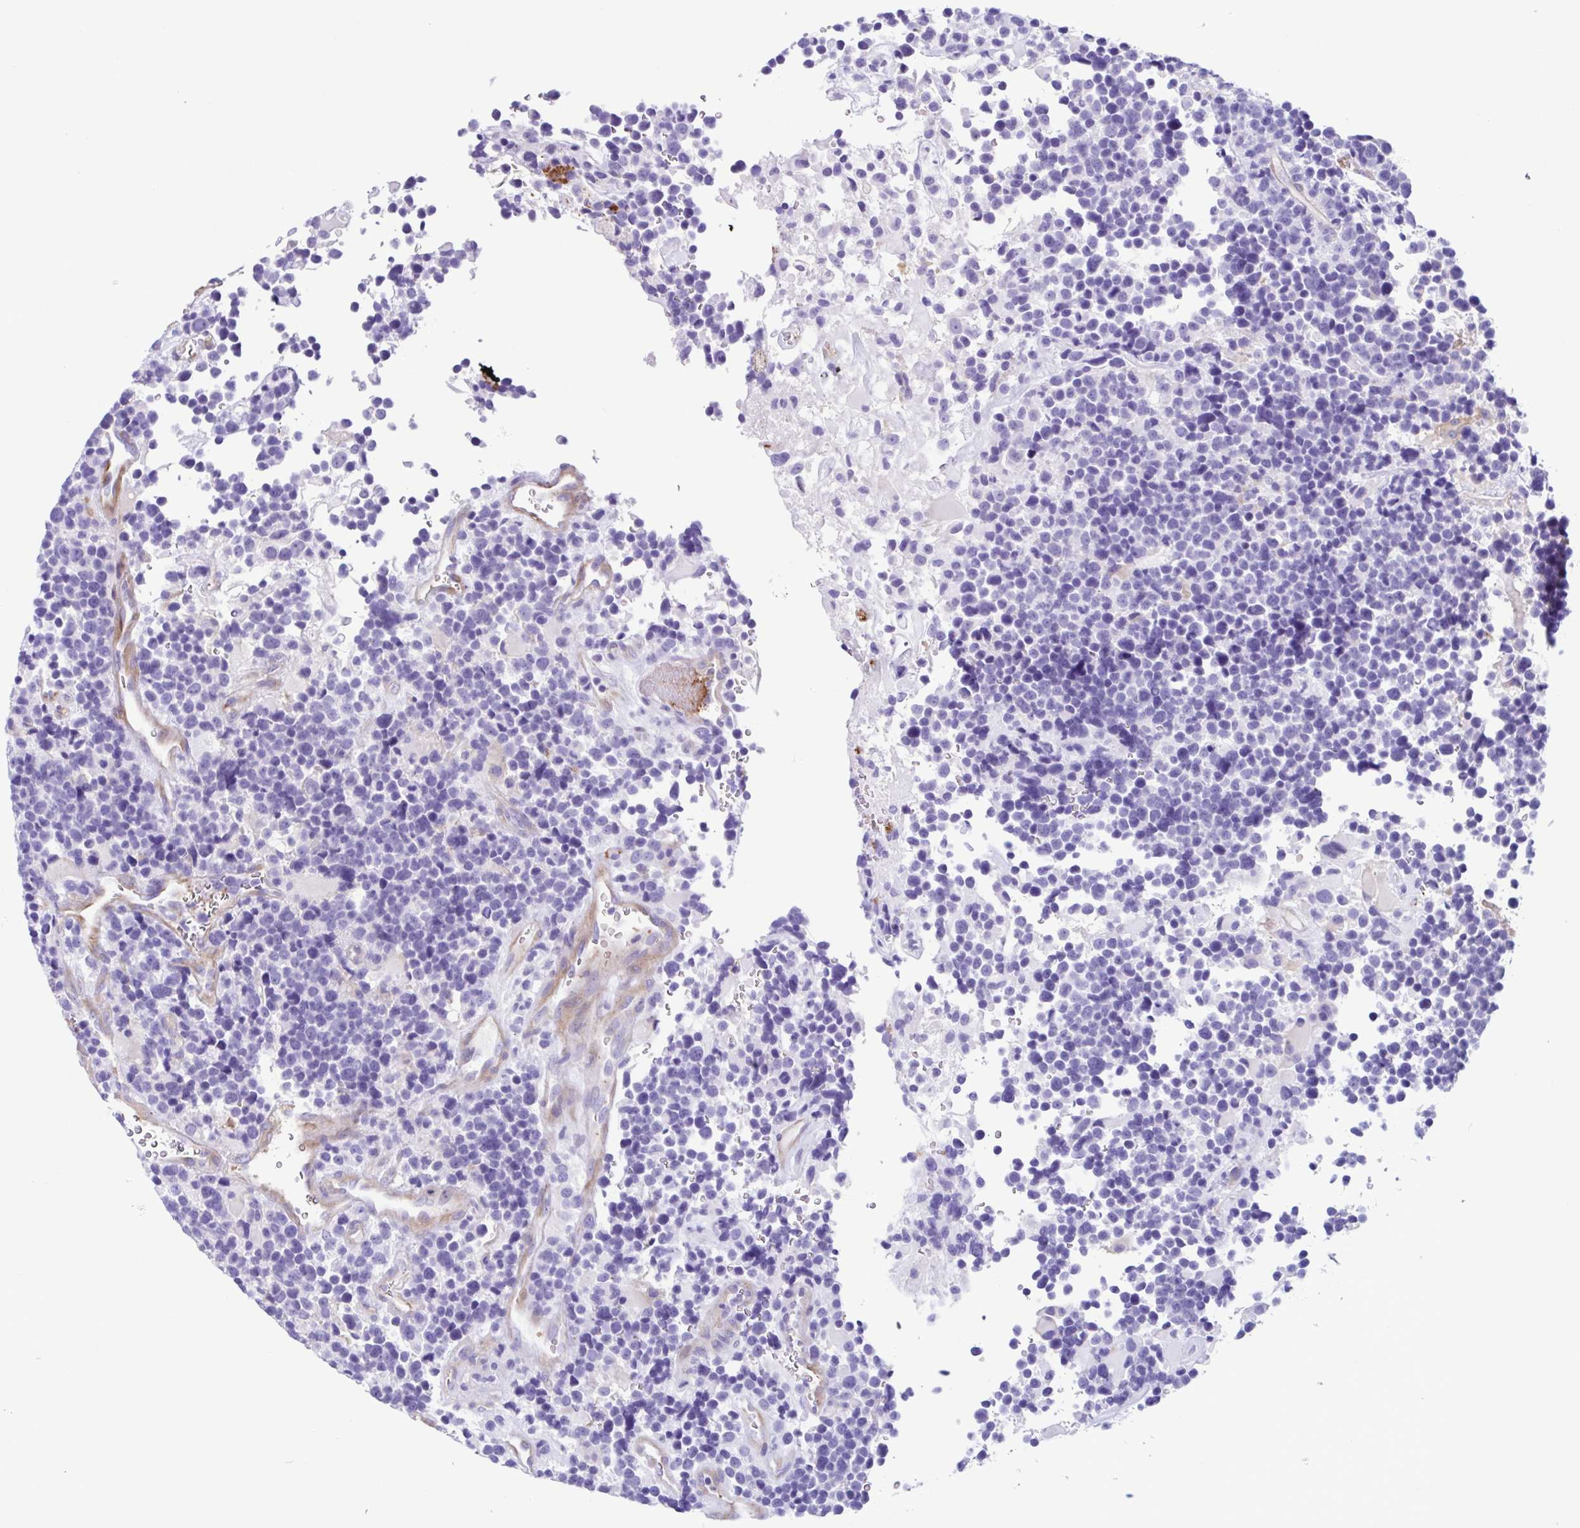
{"staining": {"intensity": "negative", "quantity": "none", "location": "none"}, "tissue": "glioma", "cell_type": "Tumor cells", "image_type": "cancer", "snomed": [{"axis": "morphology", "description": "Glioma, malignant, High grade"}, {"axis": "topography", "description": "Brain"}], "caption": "A photomicrograph of human glioma is negative for staining in tumor cells.", "gene": "CYP11B1", "patient": {"sex": "male", "age": 33}}